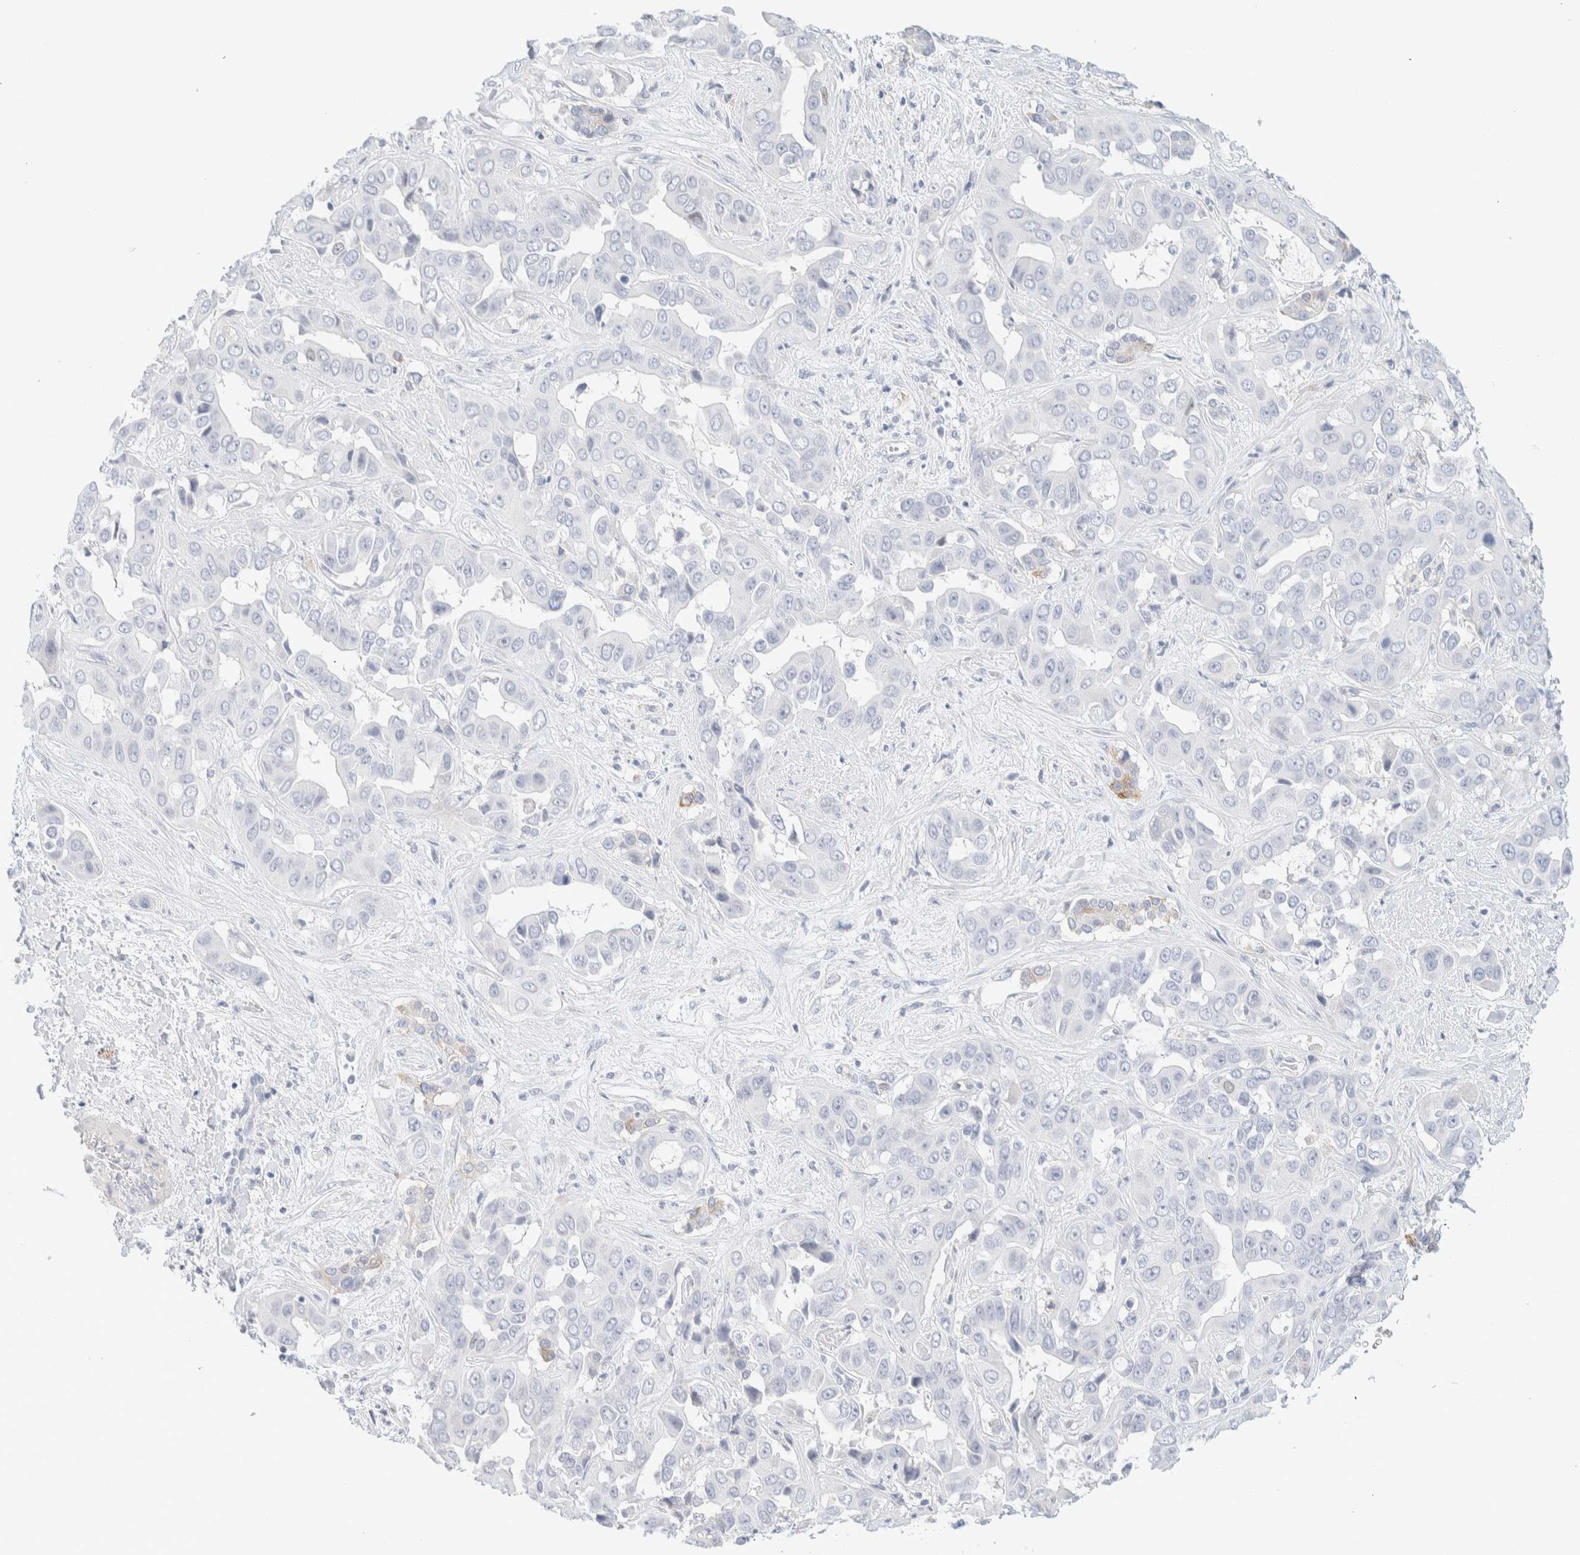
{"staining": {"intensity": "negative", "quantity": "none", "location": "none"}, "tissue": "liver cancer", "cell_type": "Tumor cells", "image_type": "cancer", "snomed": [{"axis": "morphology", "description": "Cholangiocarcinoma"}, {"axis": "topography", "description": "Liver"}], "caption": "Immunohistochemistry image of human cholangiocarcinoma (liver) stained for a protein (brown), which exhibits no expression in tumor cells.", "gene": "ATCAY", "patient": {"sex": "female", "age": 52}}